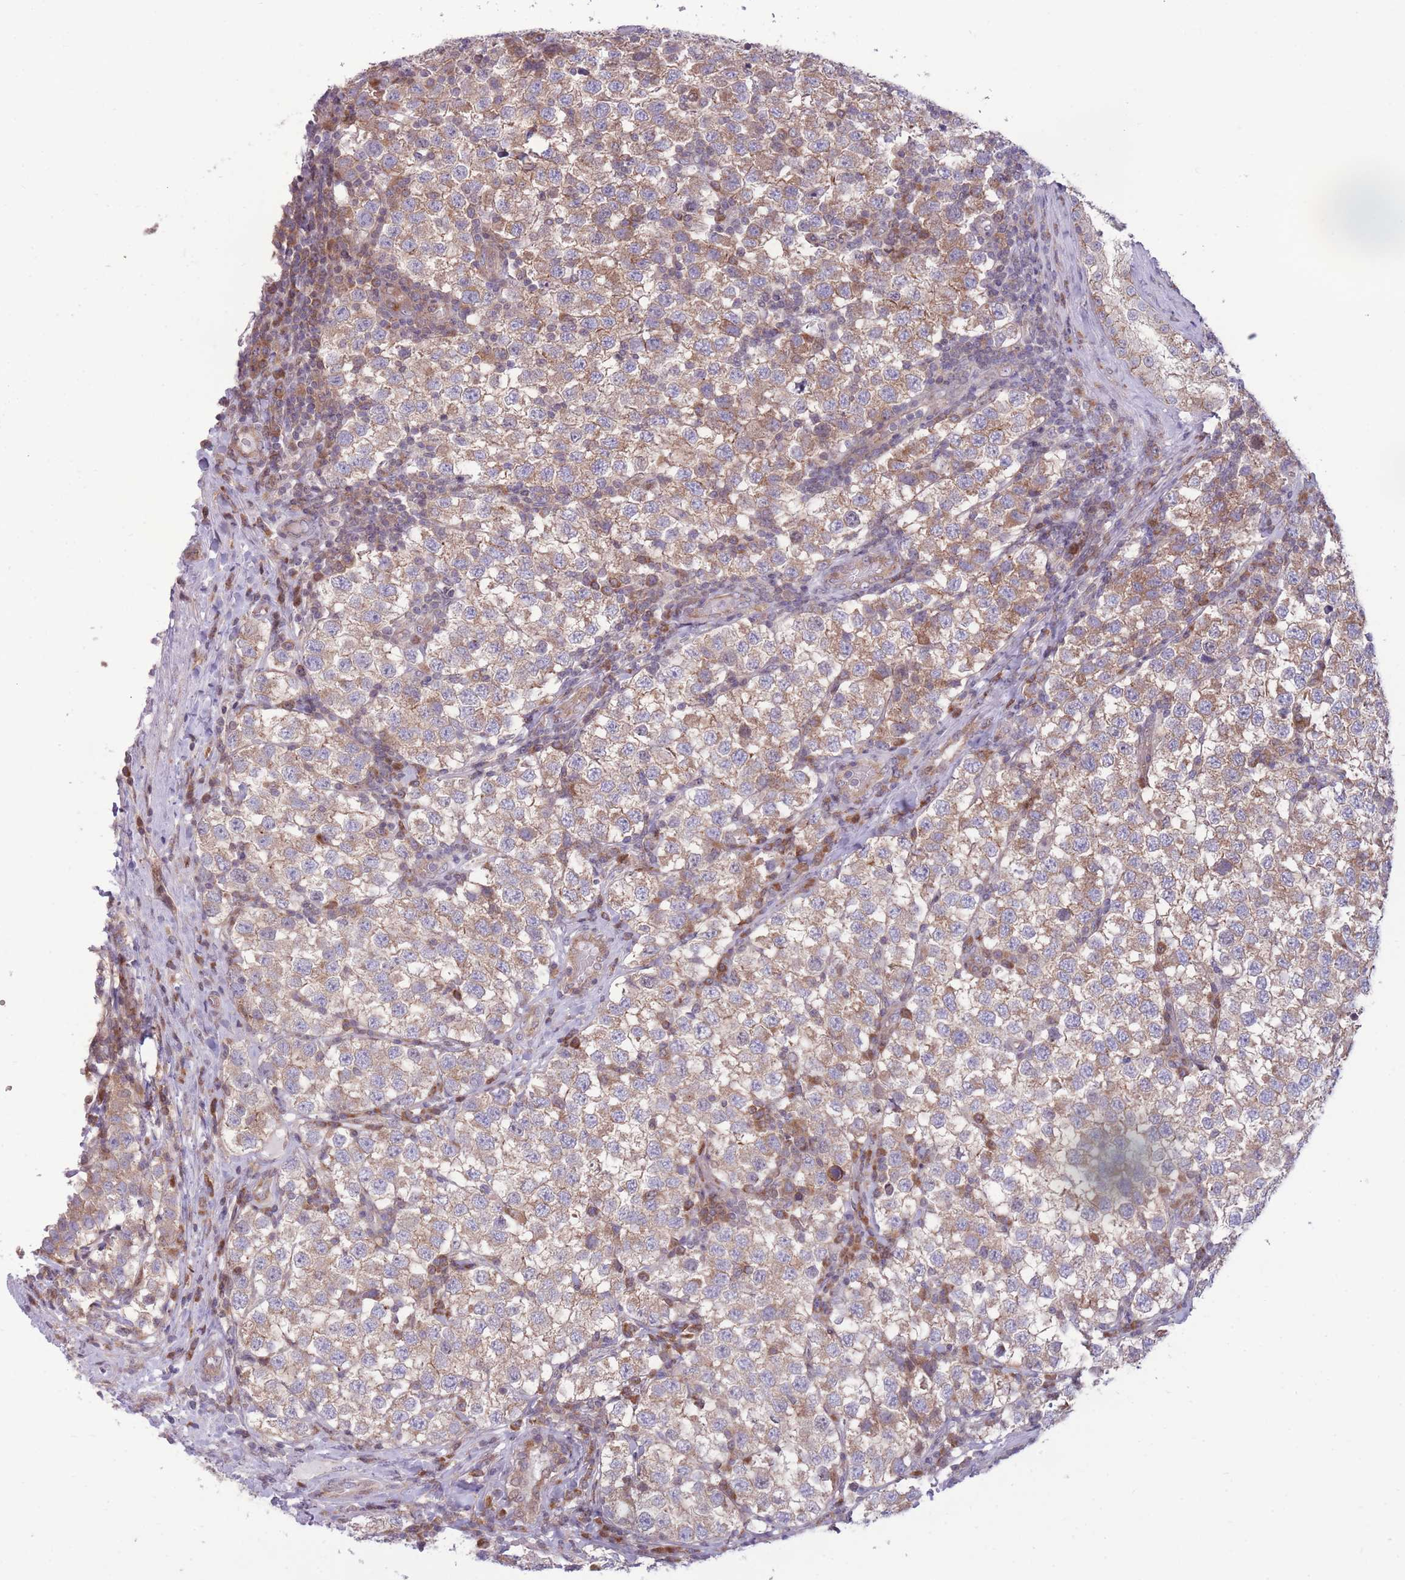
{"staining": {"intensity": "moderate", "quantity": ">75%", "location": "cytoplasmic/membranous"}, "tissue": "testis cancer", "cell_type": "Tumor cells", "image_type": "cancer", "snomed": [{"axis": "morphology", "description": "Seminoma, NOS"}, {"axis": "topography", "description": "Testis"}], "caption": "Protein positivity by immunohistochemistry displays moderate cytoplasmic/membranous positivity in approximately >75% of tumor cells in testis cancer.", "gene": "RIC8A", "patient": {"sex": "male", "age": 34}}